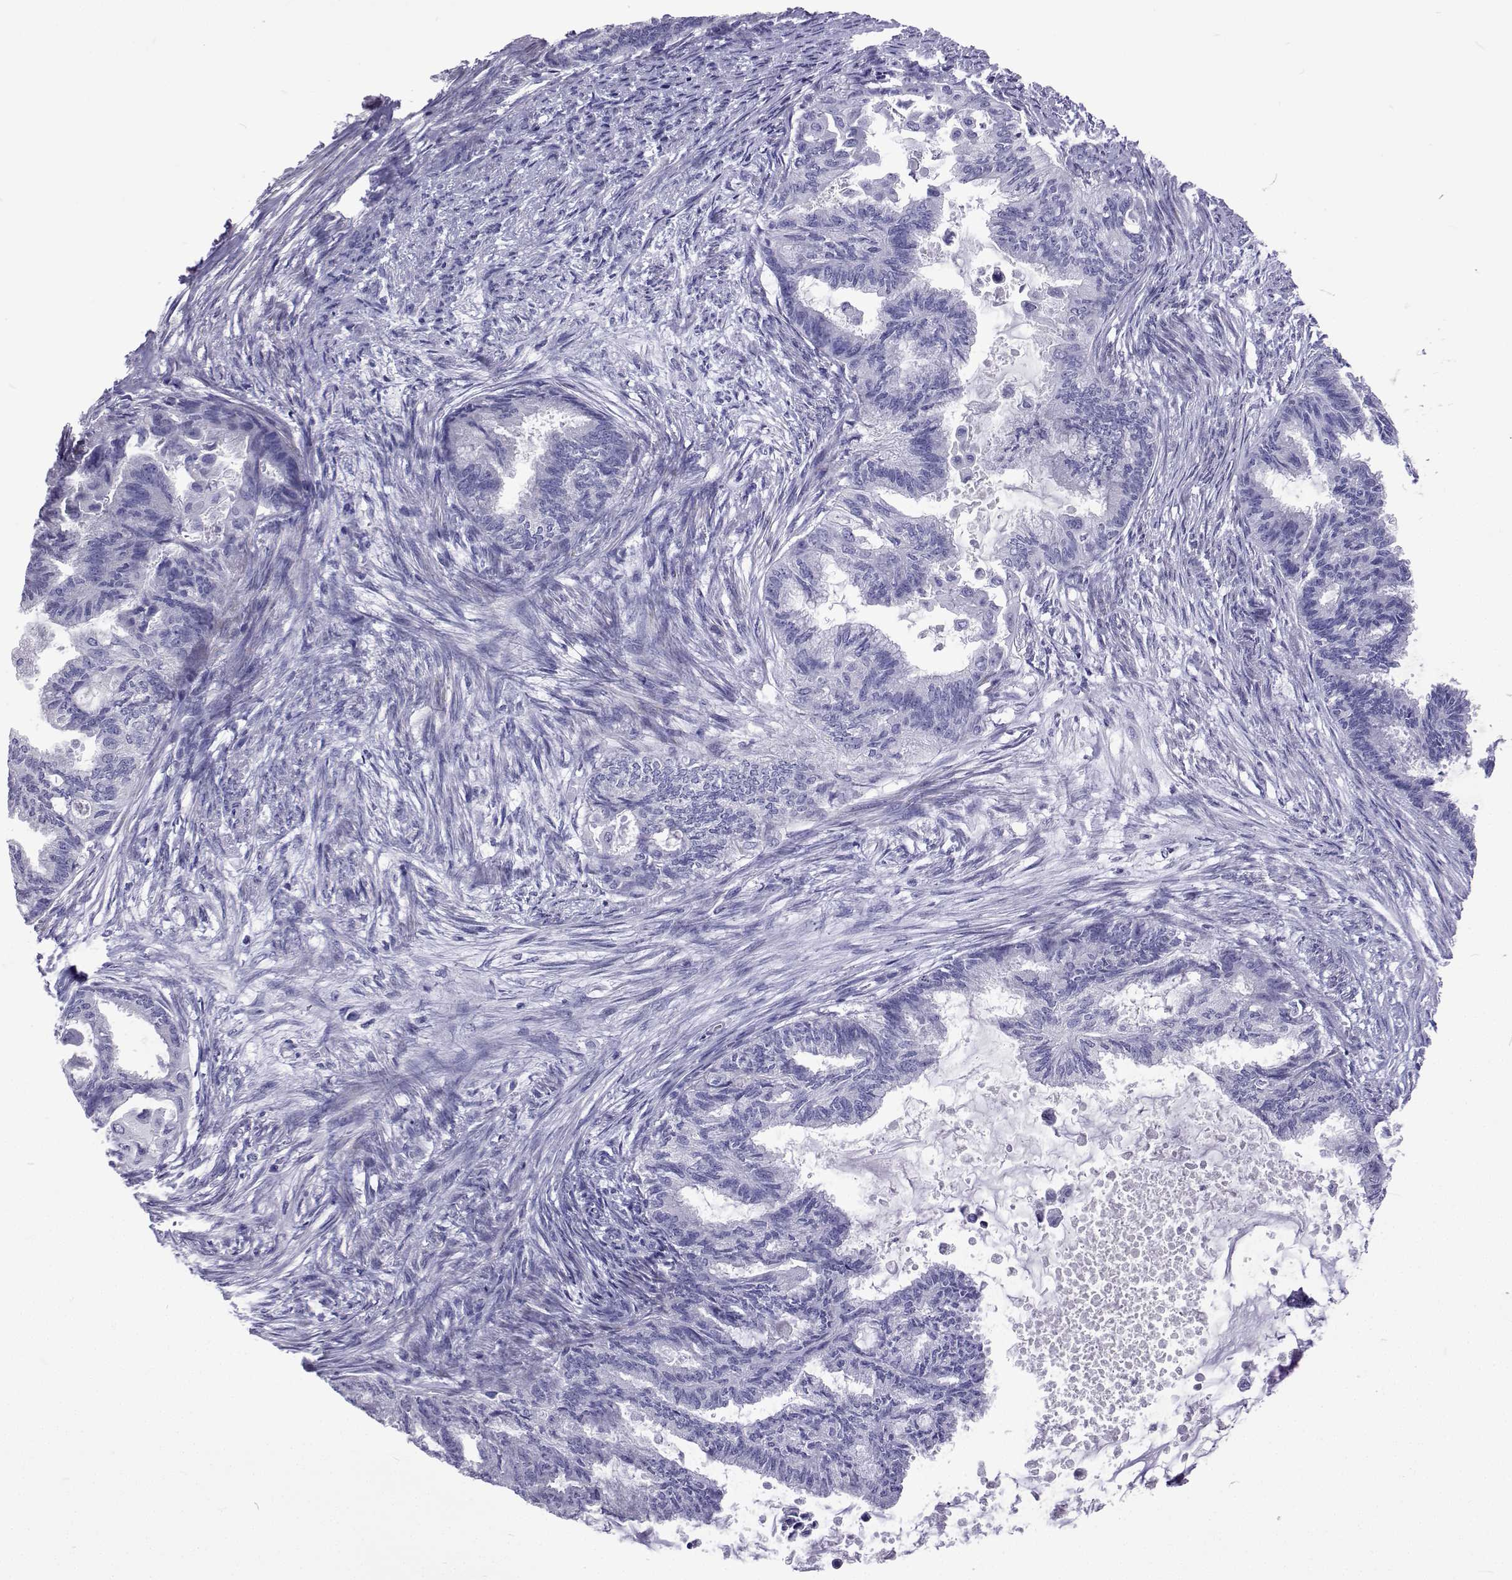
{"staining": {"intensity": "negative", "quantity": "none", "location": "none"}, "tissue": "endometrial cancer", "cell_type": "Tumor cells", "image_type": "cancer", "snomed": [{"axis": "morphology", "description": "Adenocarcinoma, NOS"}, {"axis": "topography", "description": "Endometrium"}], "caption": "Human endometrial cancer (adenocarcinoma) stained for a protein using immunohistochemistry displays no staining in tumor cells.", "gene": "UMODL1", "patient": {"sex": "female", "age": 86}}